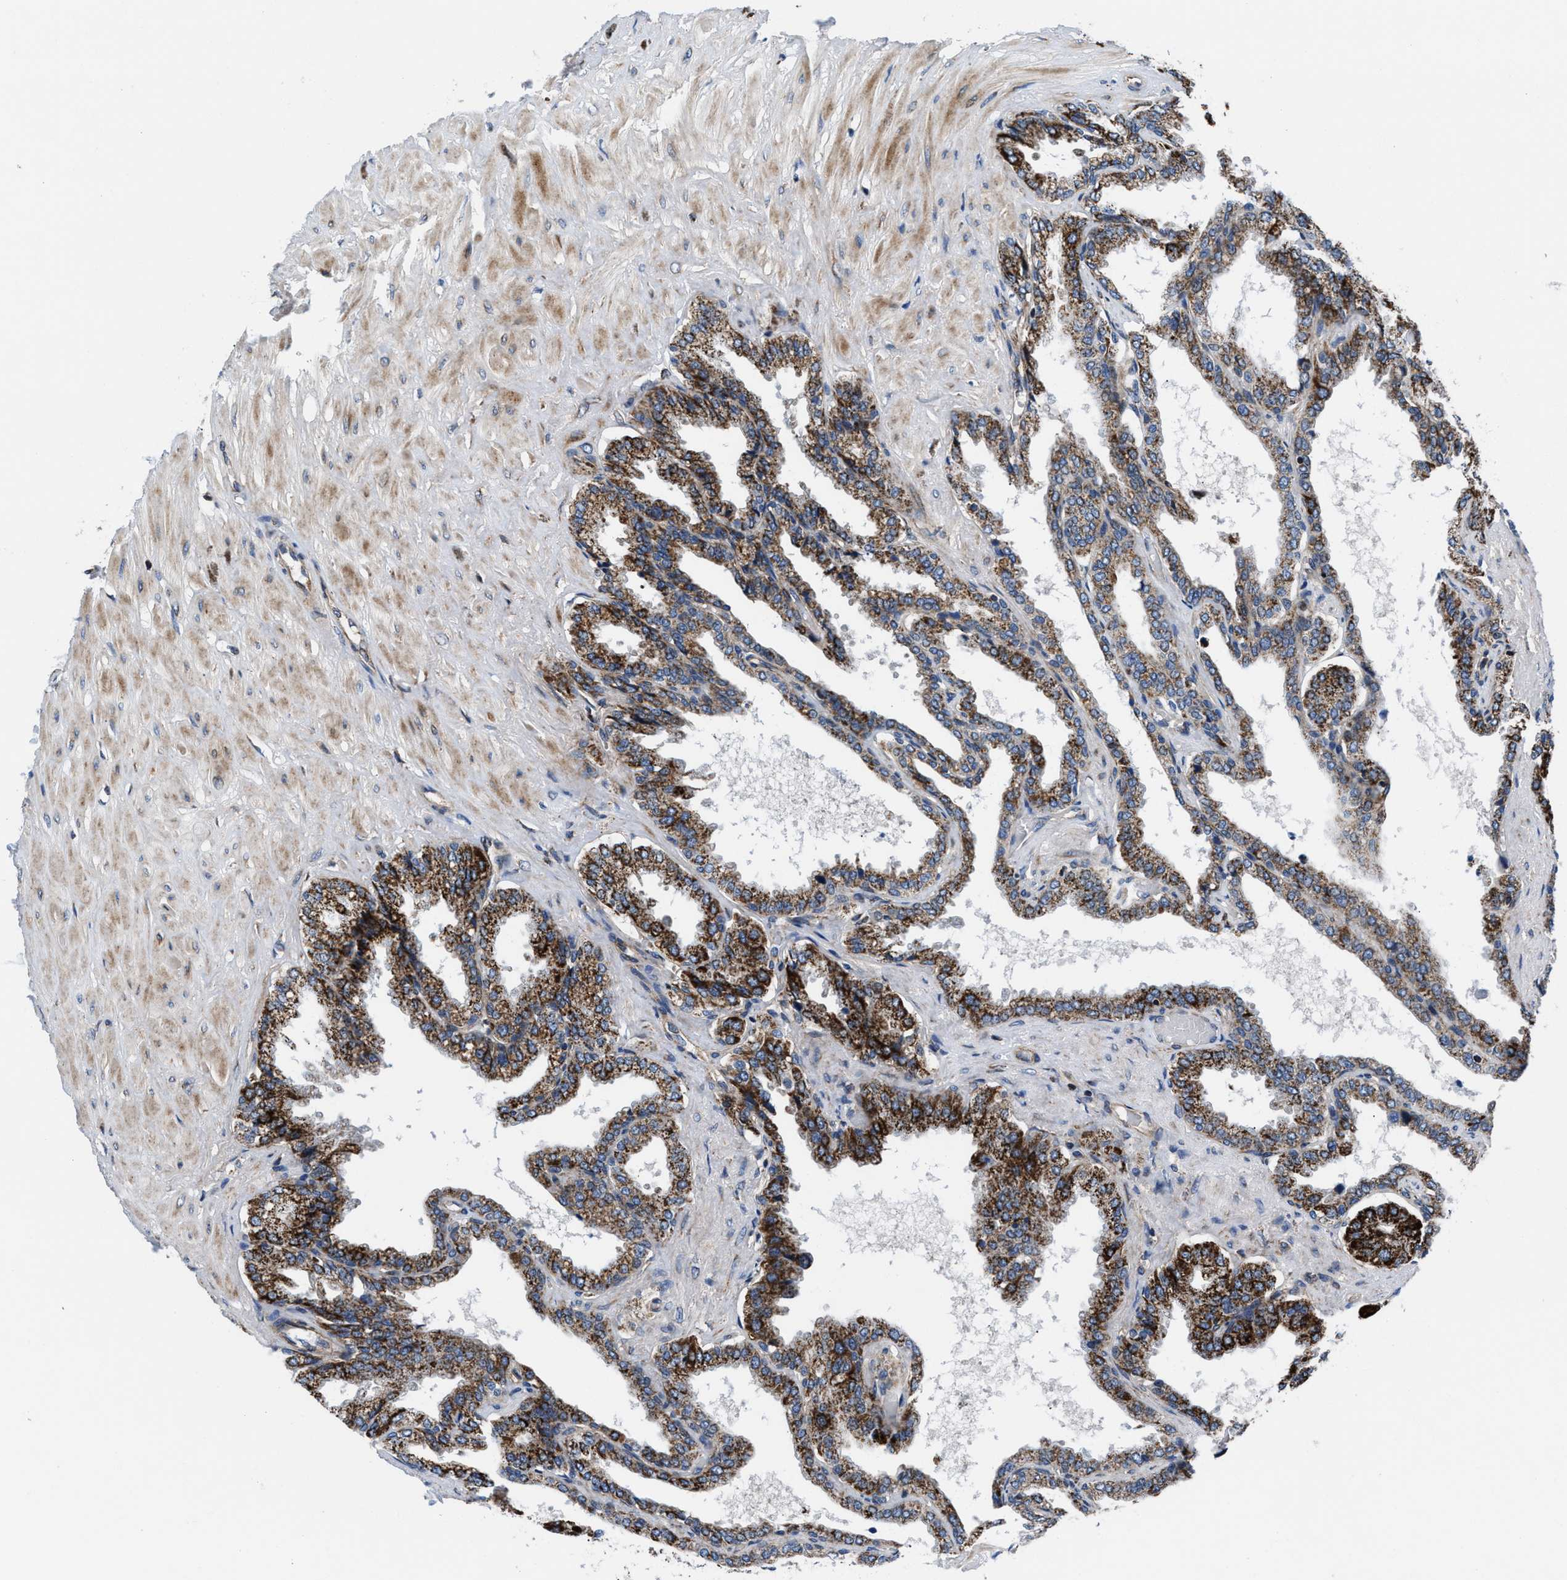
{"staining": {"intensity": "strong", "quantity": "25%-75%", "location": "cytoplasmic/membranous"}, "tissue": "seminal vesicle", "cell_type": "Glandular cells", "image_type": "normal", "snomed": [{"axis": "morphology", "description": "Normal tissue, NOS"}, {"axis": "topography", "description": "Seminal veicle"}], "caption": "The immunohistochemical stain labels strong cytoplasmic/membranous positivity in glandular cells of unremarkable seminal vesicle.", "gene": "PRR15L", "patient": {"sex": "male", "age": 46}}